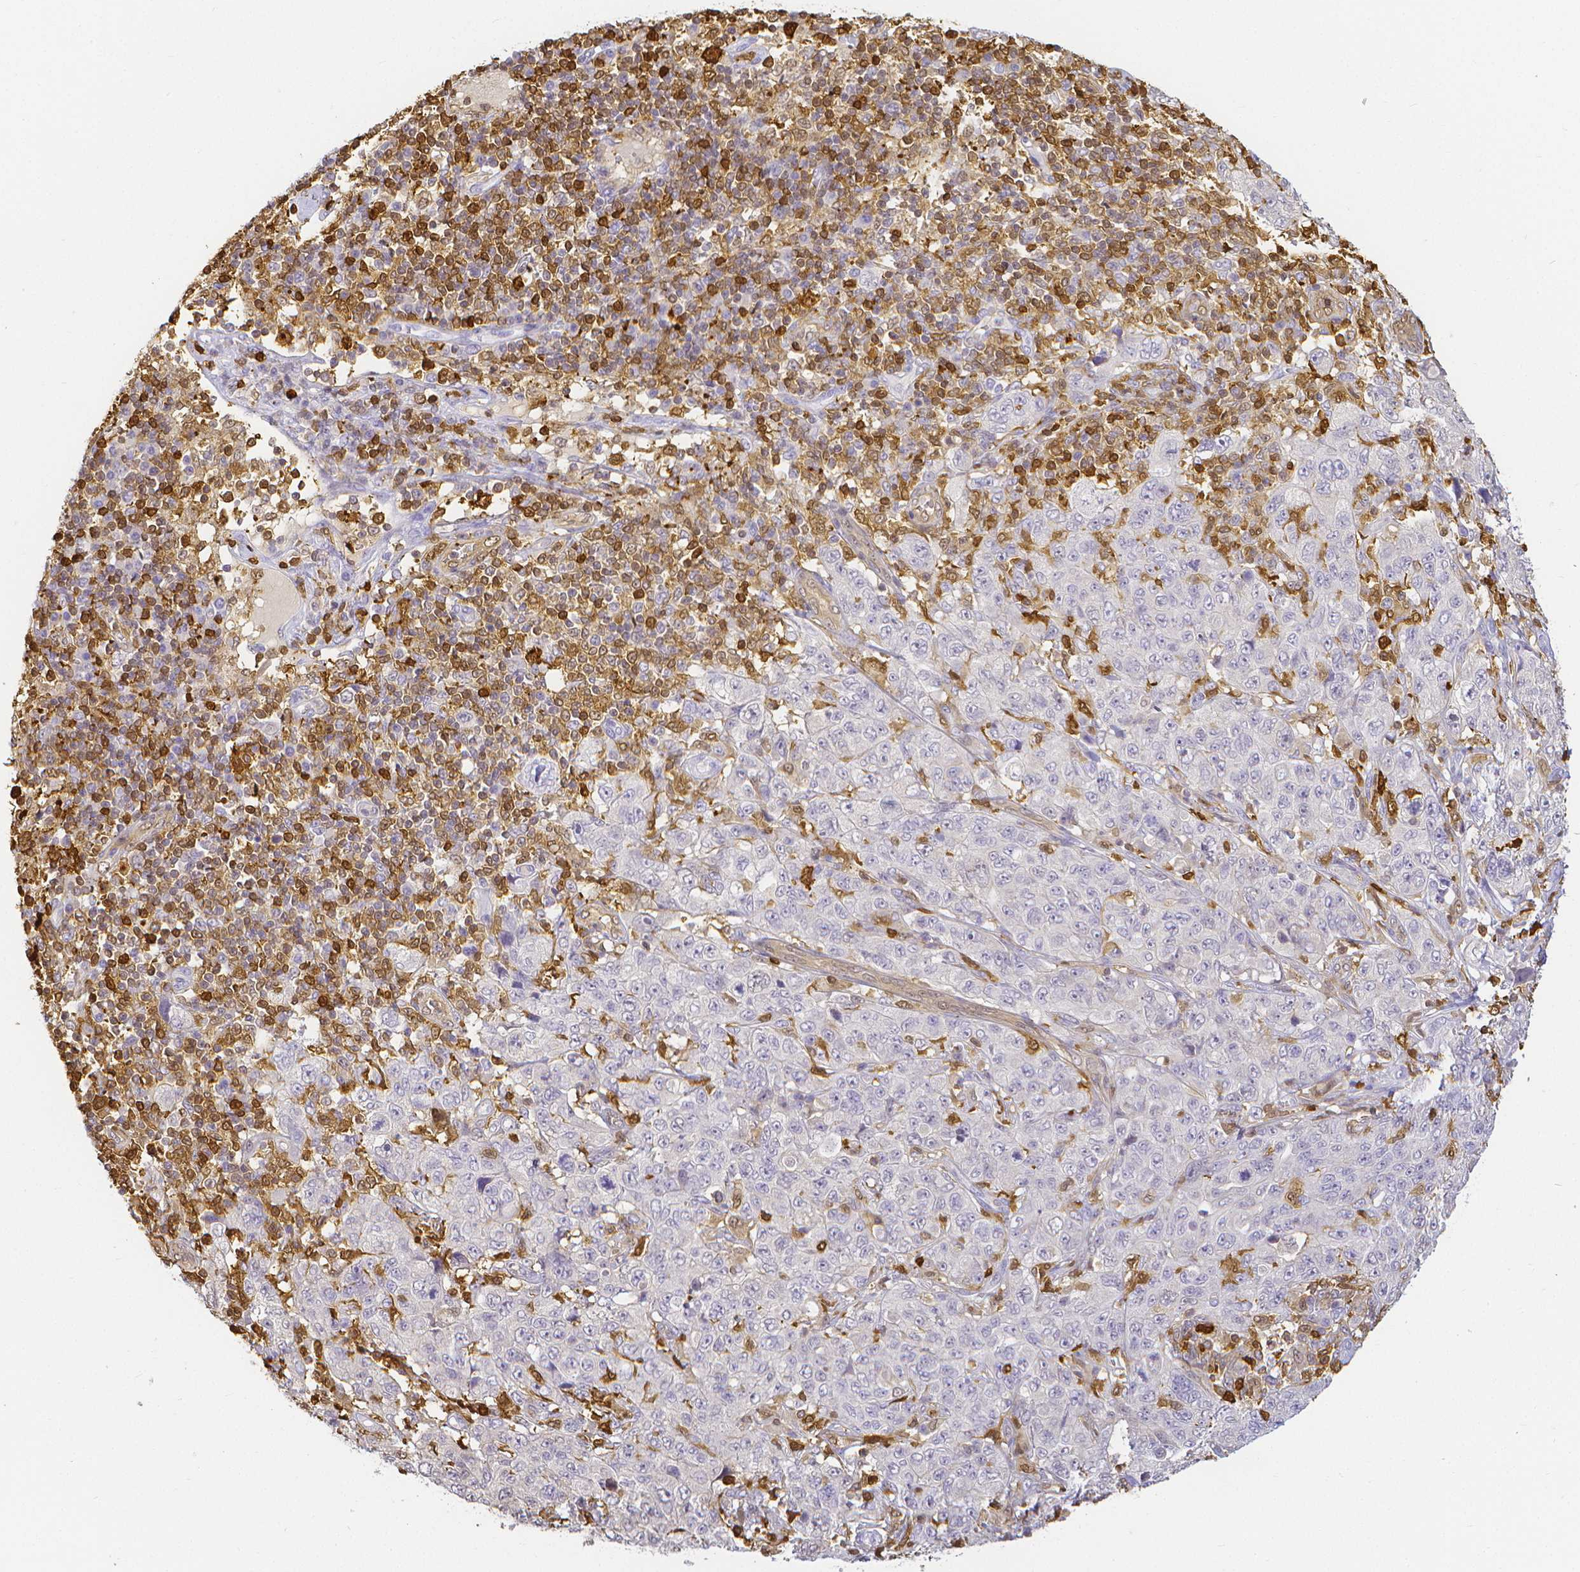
{"staining": {"intensity": "negative", "quantity": "none", "location": "none"}, "tissue": "pancreatic cancer", "cell_type": "Tumor cells", "image_type": "cancer", "snomed": [{"axis": "morphology", "description": "Adenocarcinoma, NOS"}, {"axis": "topography", "description": "Pancreas"}], "caption": "Immunohistochemistry of pancreatic cancer shows no expression in tumor cells.", "gene": "COTL1", "patient": {"sex": "male", "age": 68}}